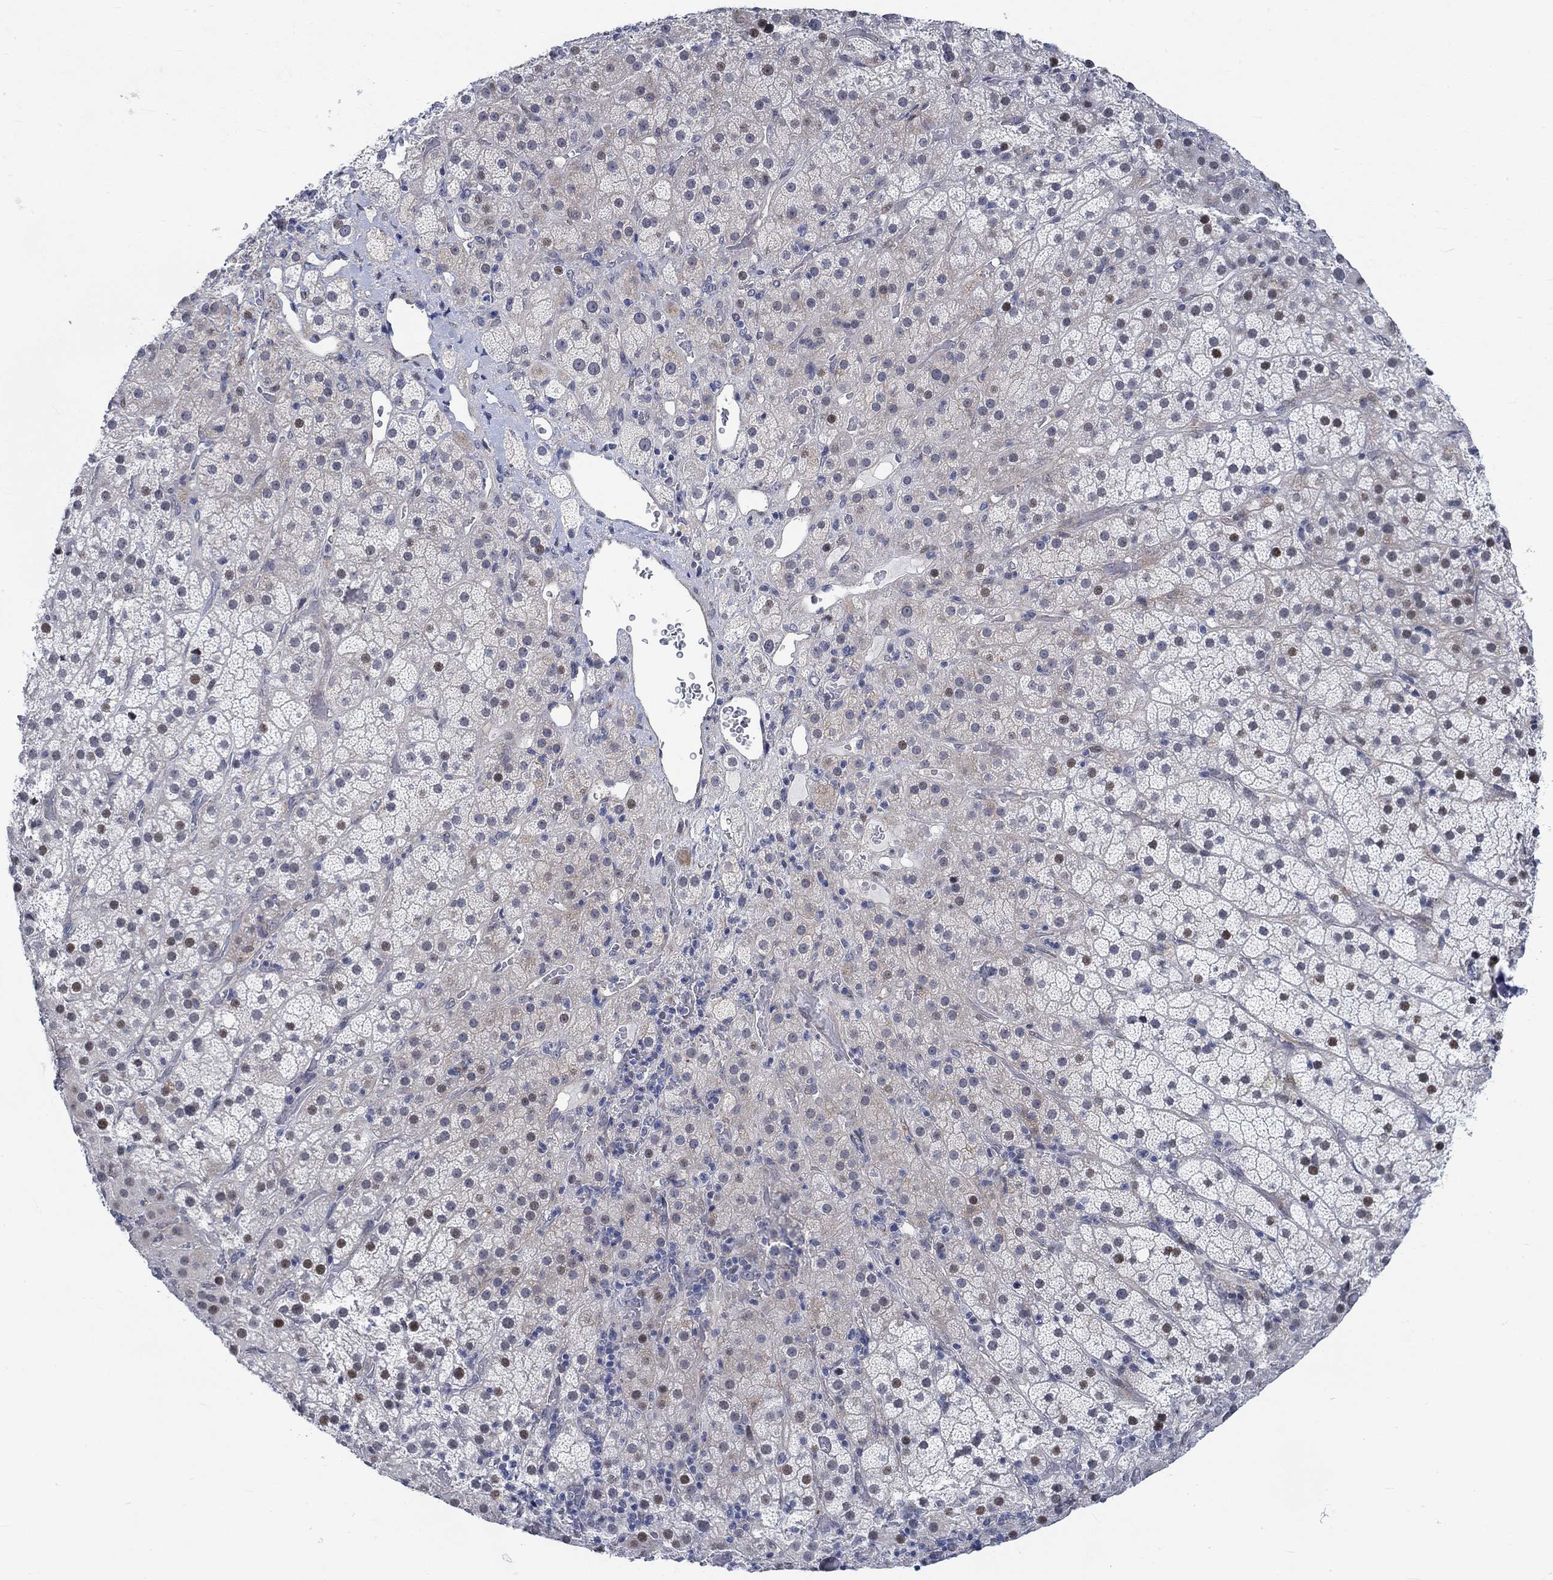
{"staining": {"intensity": "strong", "quantity": "<25%", "location": "nuclear"}, "tissue": "adrenal gland", "cell_type": "Glandular cells", "image_type": "normal", "snomed": [{"axis": "morphology", "description": "Normal tissue, NOS"}, {"axis": "topography", "description": "Adrenal gland"}], "caption": "Immunohistochemical staining of normal adrenal gland reveals medium levels of strong nuclear positivity in approximately <25% of glandular cells.", "gene": "KCNH8", "patient": {"sex": "male", "age": 57}}